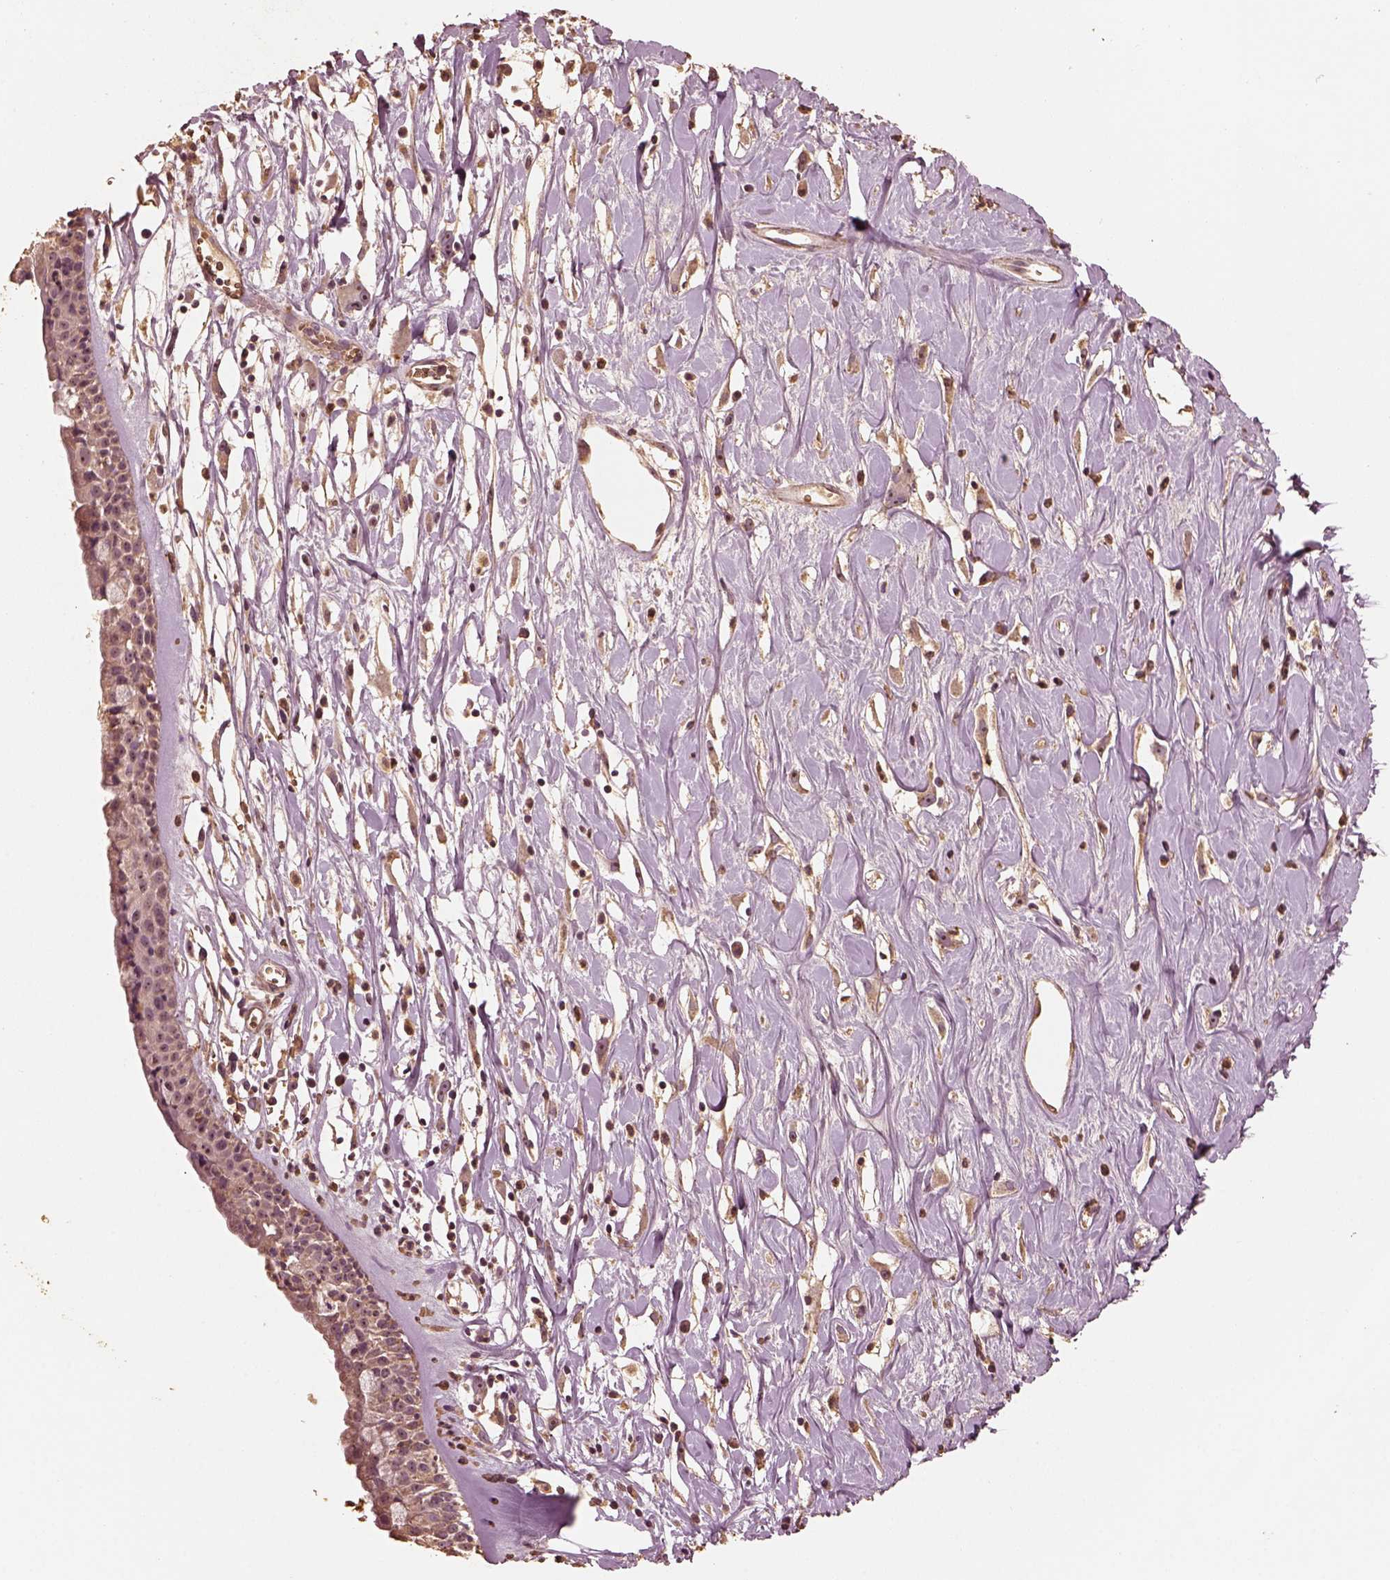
{"staining": {"intensity": "moderate", "quantity": ">75%", "location": "cytoplasmic/membranous"}, "tissue": "nasopharynx", "cell_type": "Respiratory epithelial cells", "image_type": "normal", "snomed": [{"axis": "morphology", "description": "Normal tissue, NOS"}, {"axis": "topography", "description": "Nasopharynx"}], "caption": "An IHC micrograph of unremarkable tissue is shown. Protein staining in brown highlights moderate cytoplasmic/membranous positivity in nasopharynx within respiratory epithelial cells.", "gene": "PTGES2", "patient": {"sex": "female", "age": 85}}